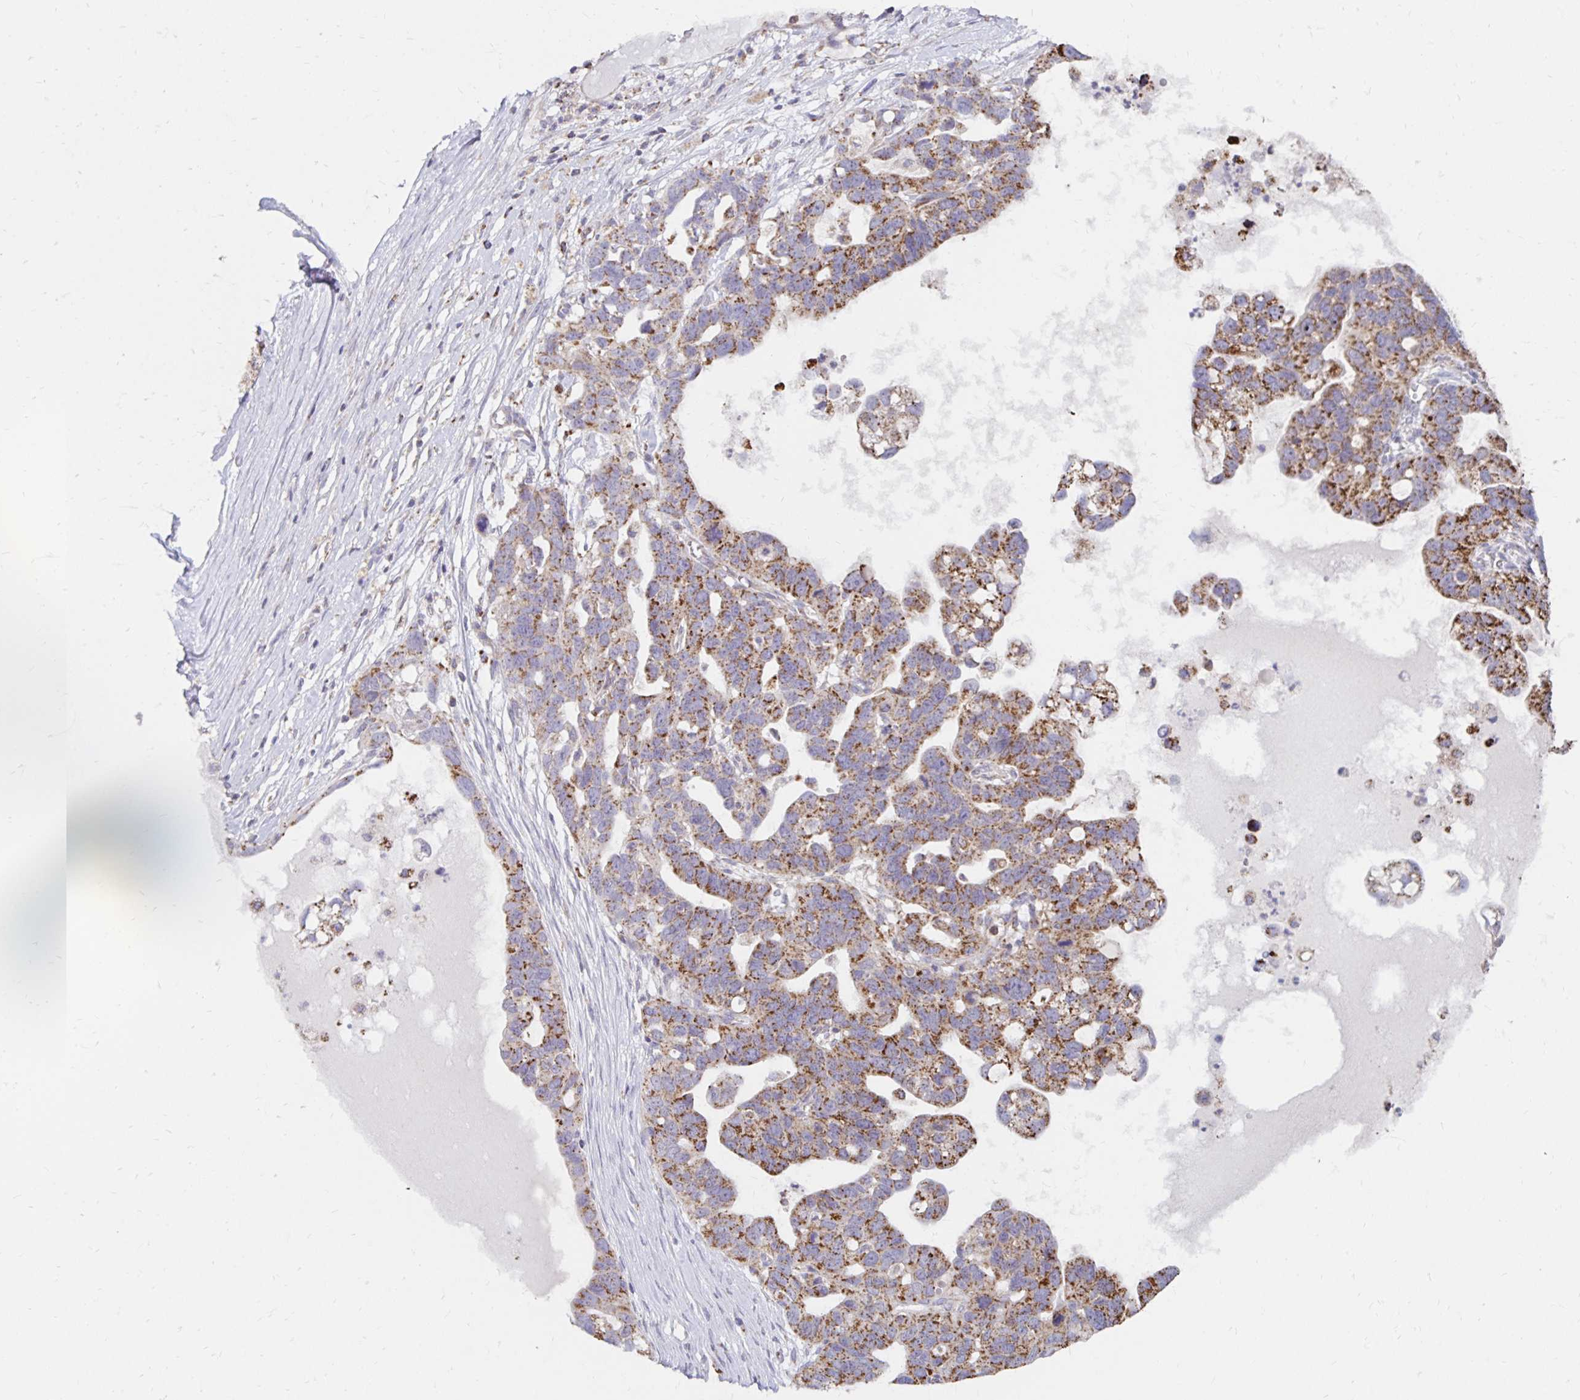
{"staining": {"intensity": "moderate", "quantity": ">75%", "location": "cytoplasmic/membranous"}, "tissue": "ovarian cancer", "cell_type": "Tumor cells", "image_type": "cancer", "snomed": [{"axis": "morphology", "description": "Cystadenocarcinoma, serous, NOS"}, {"axis": "topography", "description": "Ovary"}], "caption": "The image displays a brown stain indicating the presence of a protein in the cytoplasmic/membranous of tumor cells in ovarian cancer. (brown staining indicates protein expression, while blue staining denotes nuclei).", "gene": "IER3", "patient": {"sex": "female", "age": 69}}